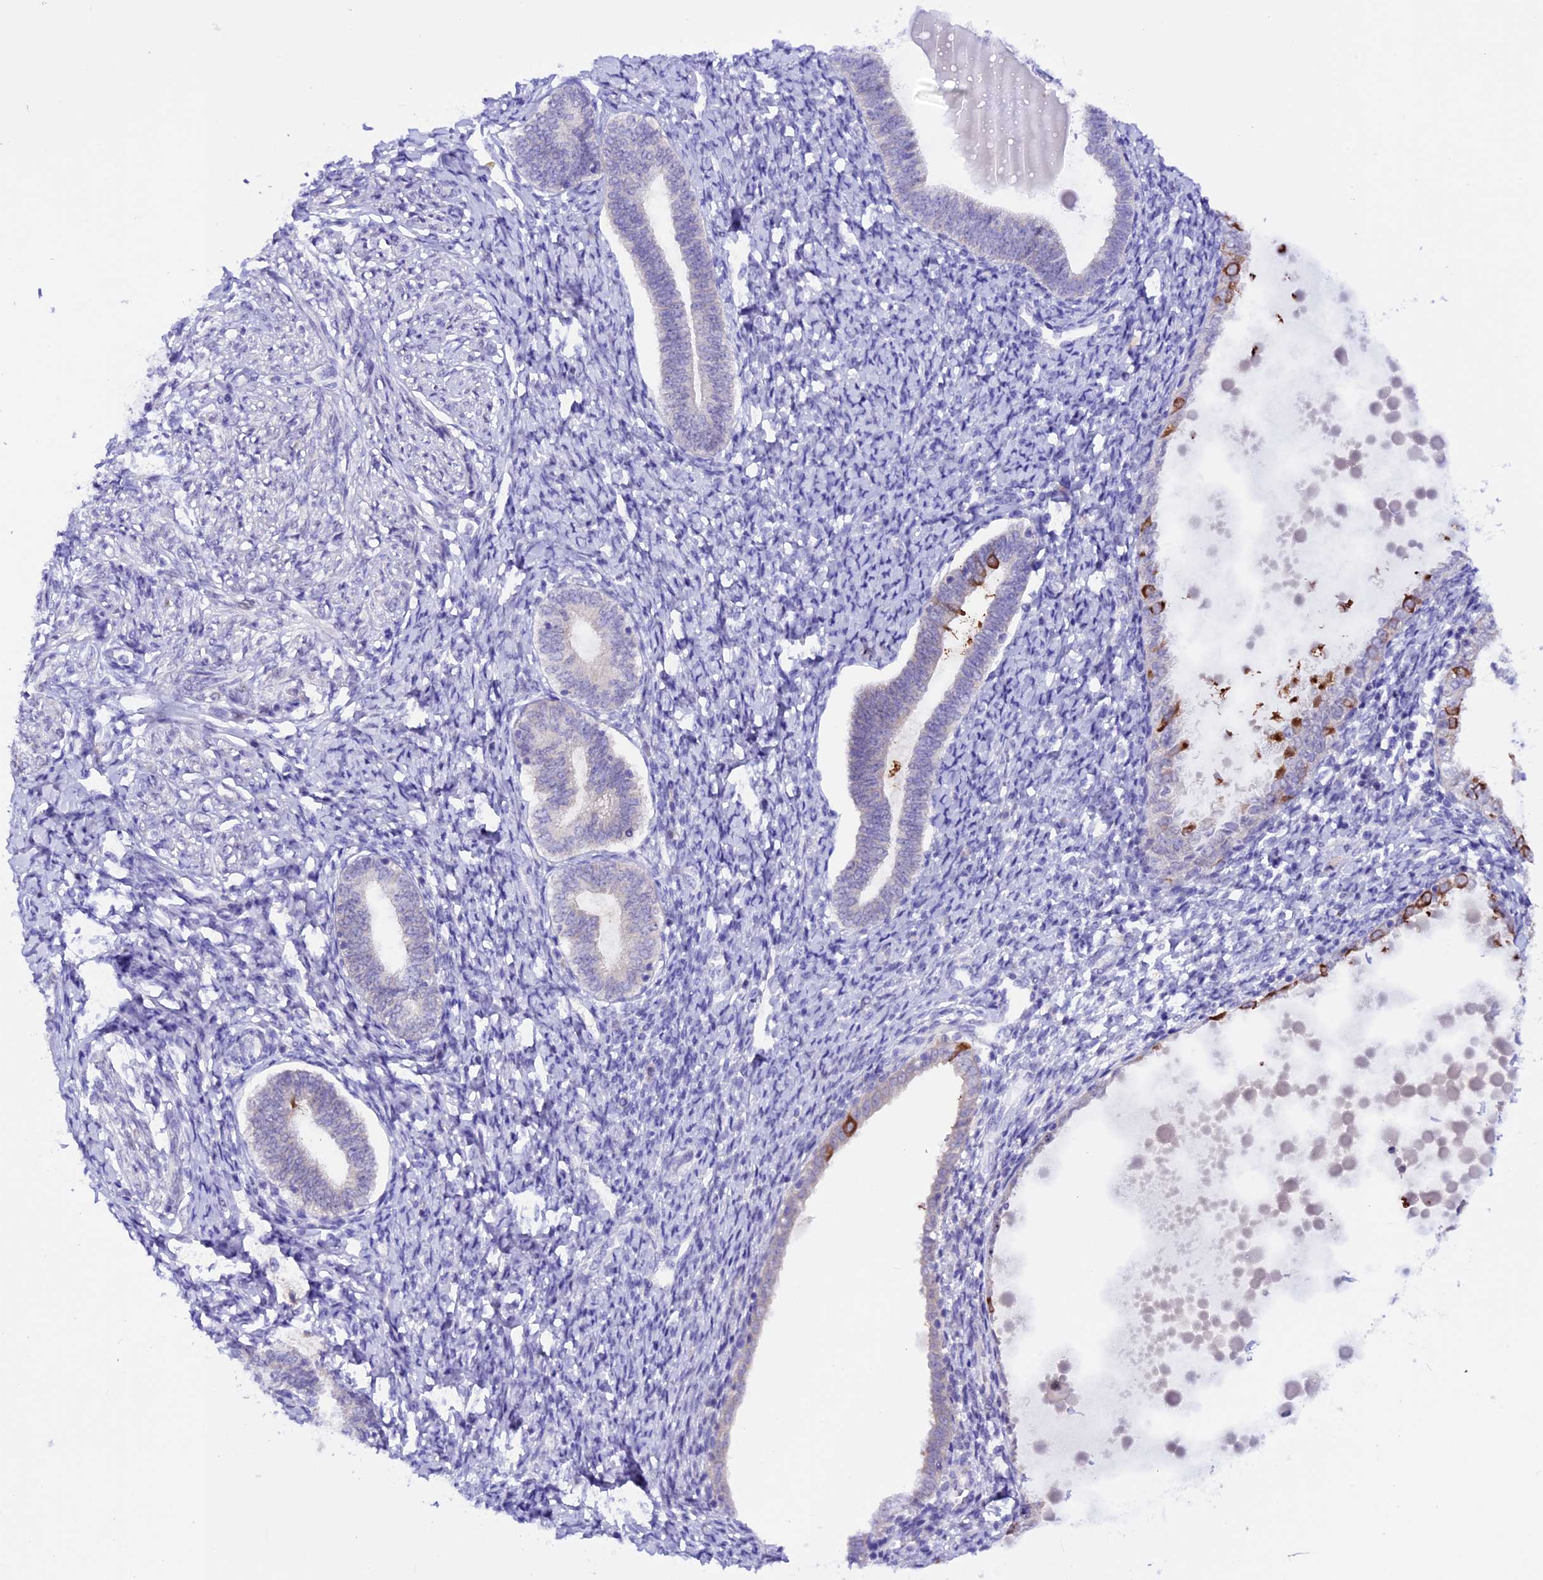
{"staining": {"intensity": "negative", "quantity": "none", "location": "none"}, "tissue": "endometrium", "cell_type": "Cells in endometrial stroma", "image_type": "normal", "snomed": [{"axis": "morphology", "description": "Normal tissue, NOS"}, {"axis": "topography", "description": "Endometrium"}], "caption": "This micrograph is of benign endometrium stained with IHC to label a protein in brown with the nuclei are counter-stained blue. There is no staining in cells in endometrial stroma. (DAB (3,3'-diaminobenzidine) immunohistochemistry (IHC), high magnification).", "gene": "XKR7", "patient": {"sex": "female", "age": 72}}